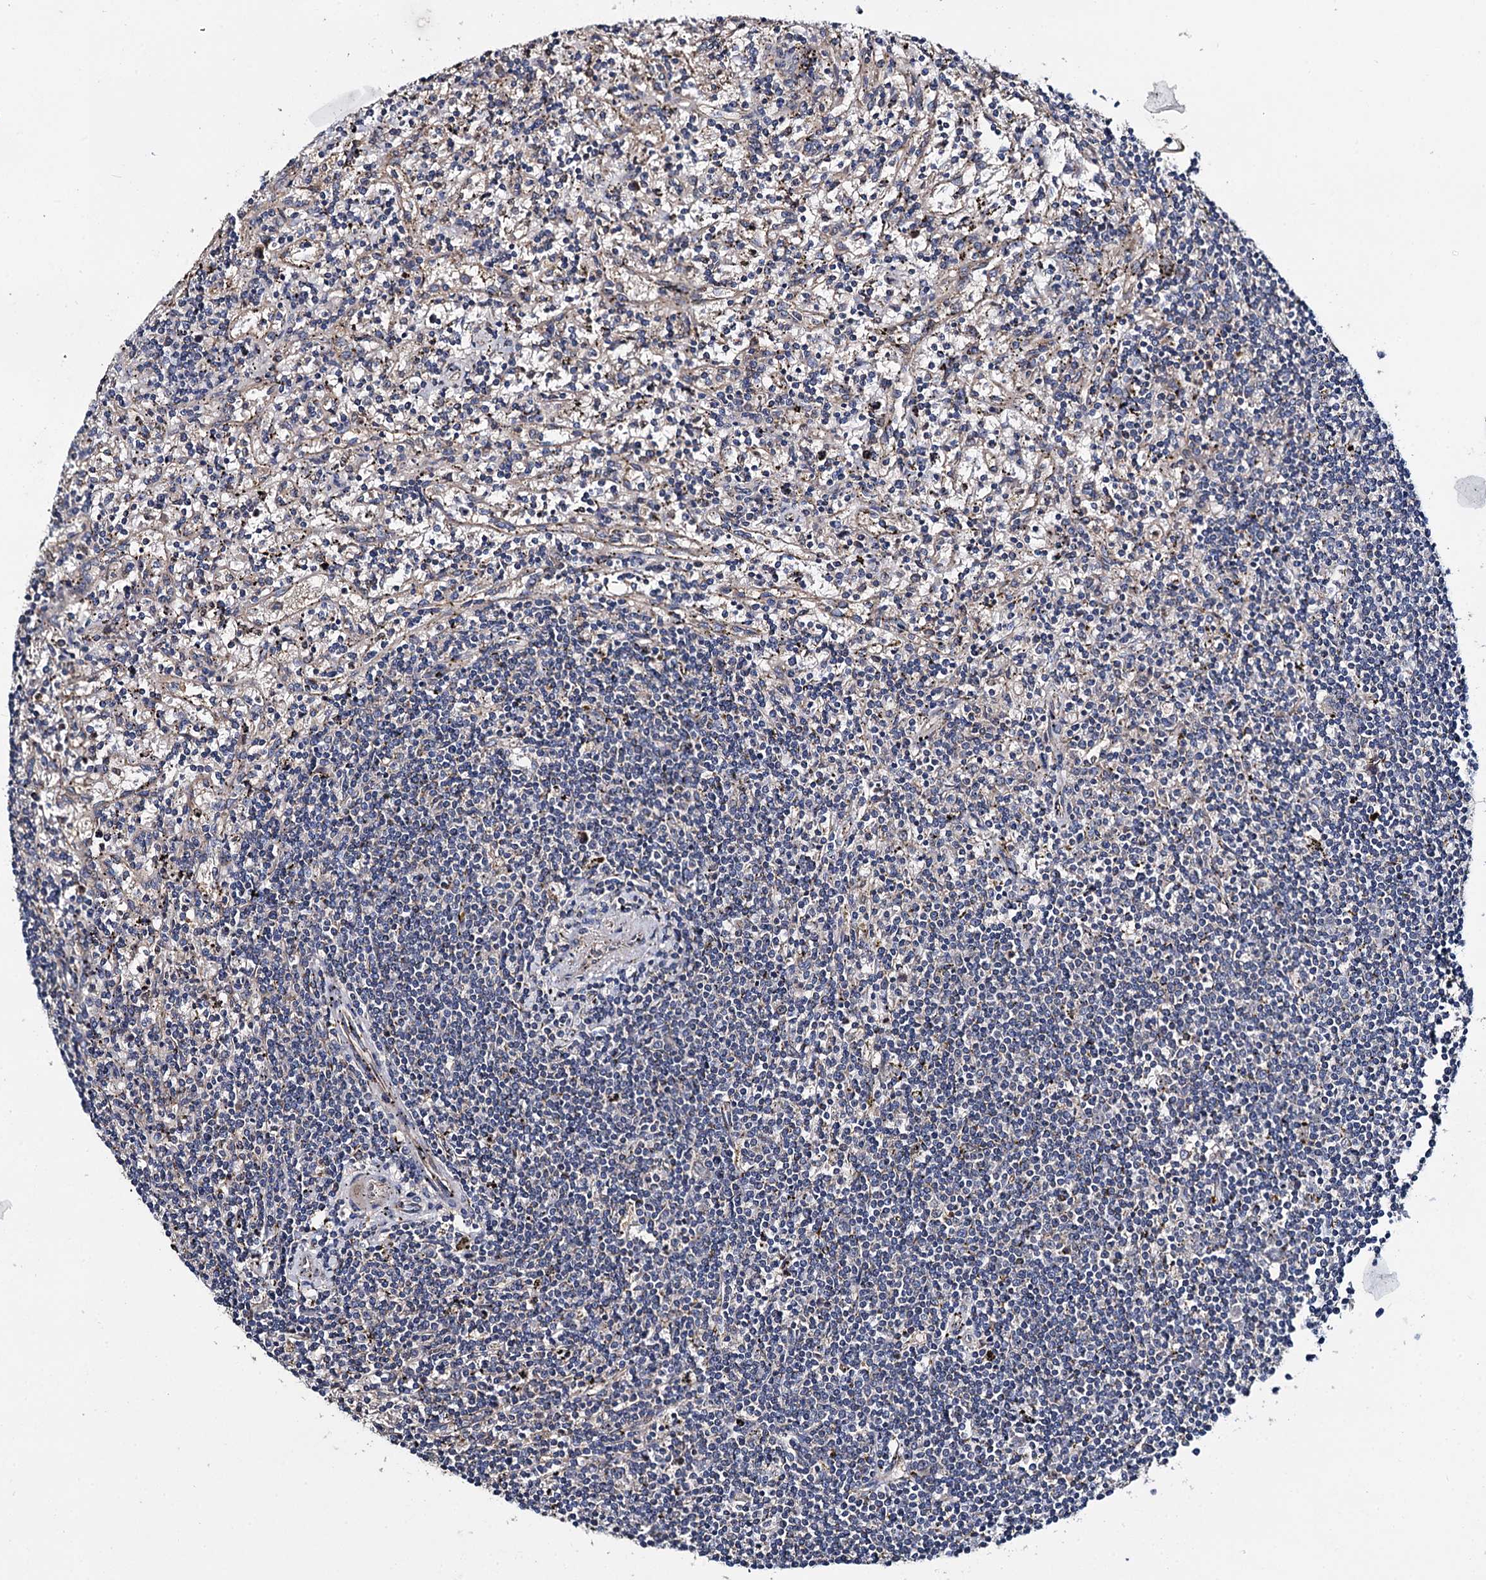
{"staining": {"intensity": "negative", "quantity": "none", "location": "none"}, "tissue": "lymphoma", "cell_type": "Tumor cells", "image_type": "cancer", "snomed": [{"axis": "morphology", "description": "Malignant lymphoma, non-Hodgkin's type, Low grade"}, {"axis": "topography", "description": "Spleen"}], "caption": "Tumor cells show no significant protein positivity in lymphoma.", "gene": "CEP192", "patient": {"sex": "male", "age": 76}}